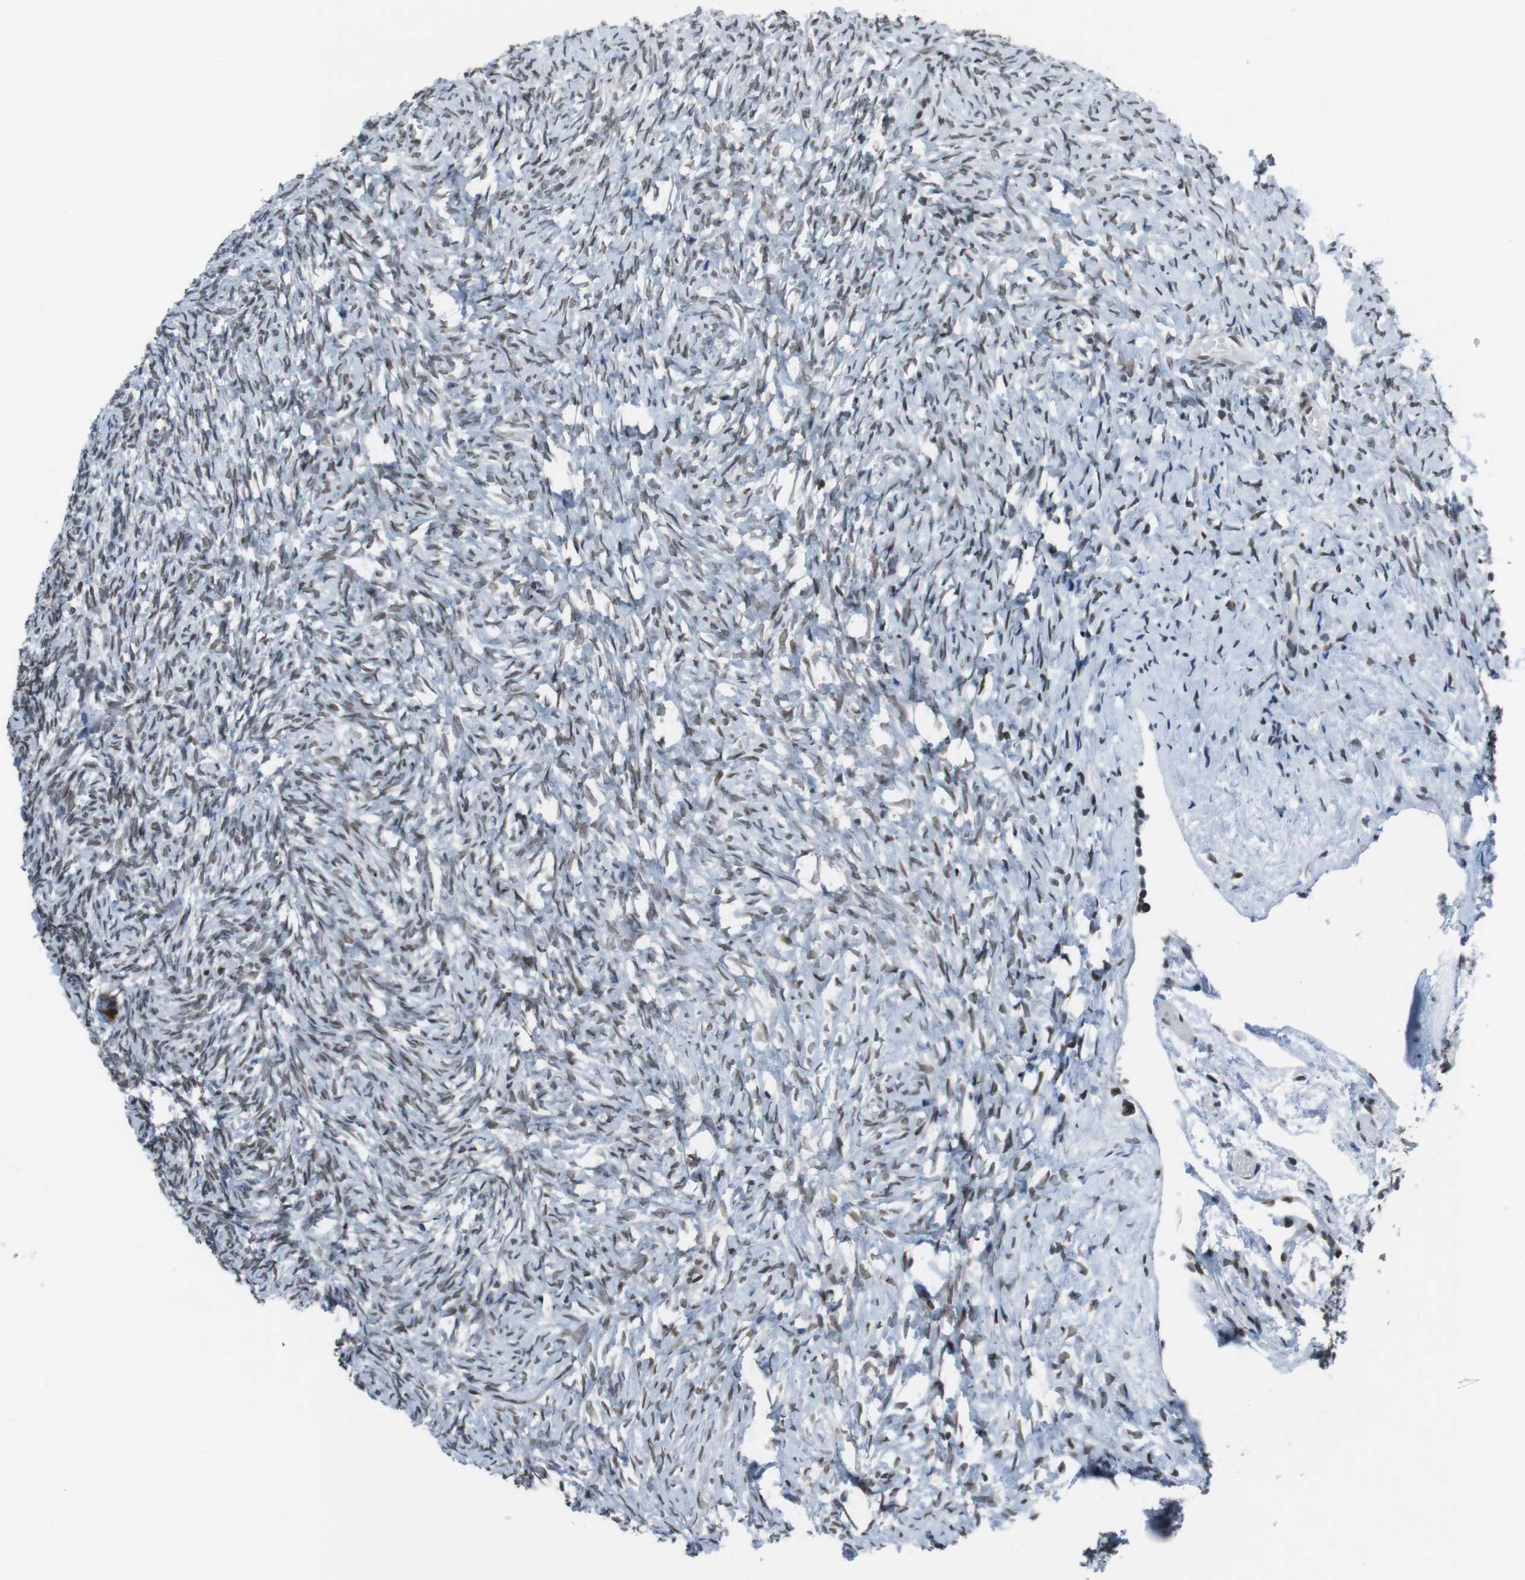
{"staining": {"intensity": "moderate", "quantity": ">75%", "location": "nuclear"}, "tissue": "ovary", "cell_type": "Ovarian stroma cells", "image_type": "normal", "snomed": [{"axis": "morphology", "description": "Normal tissue, NOS"}, {"axis": "topography", "description": "Ovary"}], "caption": "This photomicrograph exhibits unremarkable ovary stained with immunohistochemistry to label a protein in brown. The nuclear of ovarian stroma cells show moderate positivity for the protein. Nuclei are counter-stained blue.", "gene": "MAD1L1", "patient": {"sex": "female", "age": 35}}